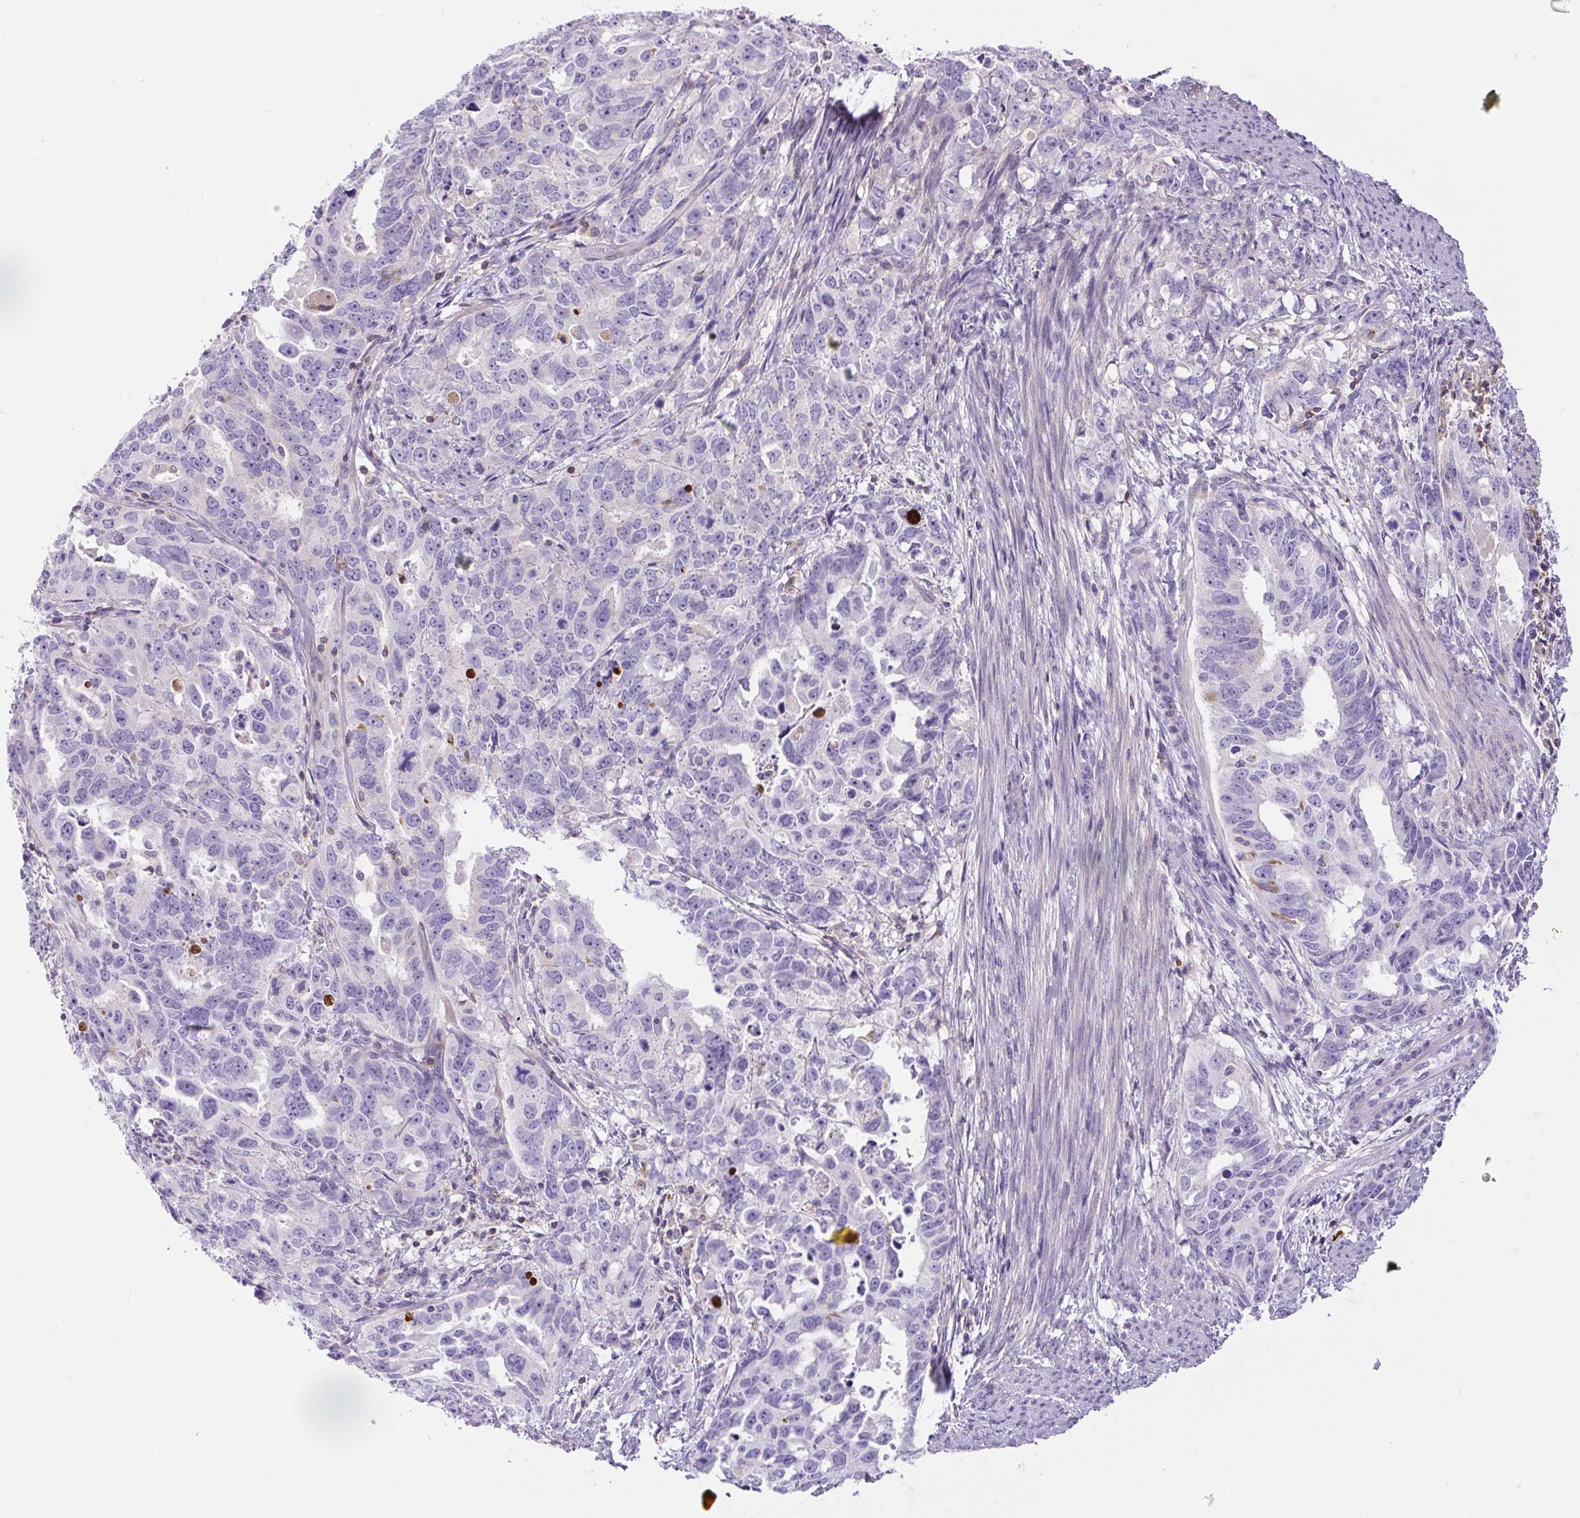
{"staining": {"intensity": "negative", "quantity": "none", "location": "none"}, "tissue": "endometrial cancer", "cell_type": "Tumor cells", "image_type": "cancer", "snomed": [{"axis": "morphology", "description": "Adenocarcinoma, NOS"}, {"axis": "topography", "description": "Endometrium"}], "caption": "The immunohistochemistry photomicrograph has no significant positivity in tumor cells of endometrial cancer tissue.", "gene": "PIP5KL1", "patient": {"sex": "female", "age": 65}}